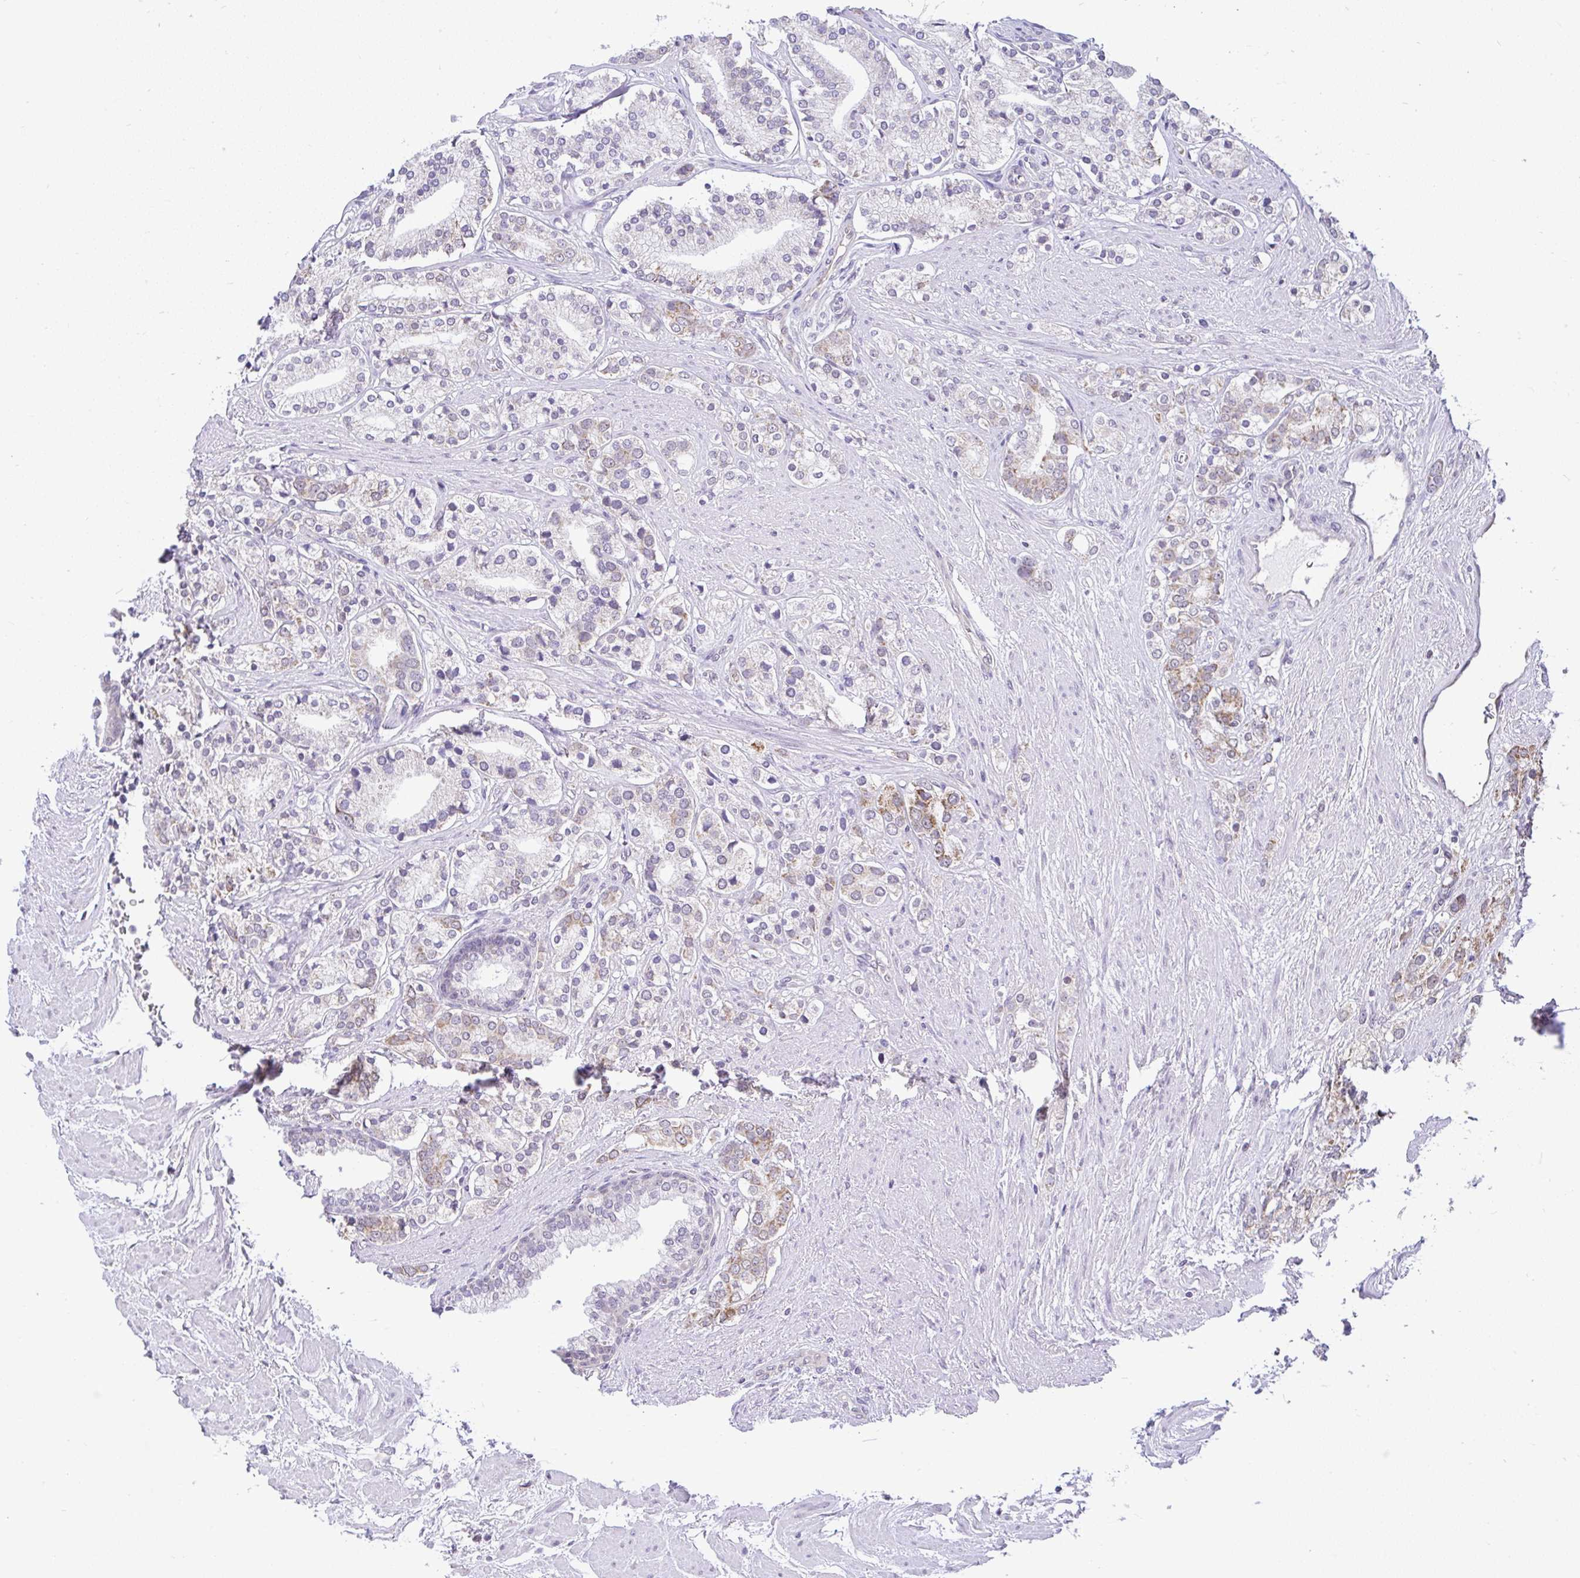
{"staining": {"intensity": "moderate", "quantity": "<25%", "location": "cytoplasmic/membranous"}, "tissue": "prostate cancer", "cell_type": "Tumor cells", "image_type": "cancer", "snomed": [{"axis": "morphology", "description": "Adenocarcinoma, High grade"}, {"axis": "topography", "description": "Prostate"}], "caption": "High-power microscopy captured an immunohistochemistry photomicrograph of prostate cancer, revealing moderate cytoplasmic/membranous positivity in about <25% of tumor cells.", "gene": "PYCR2", "patient": {"sex": "male", "age": 58}}